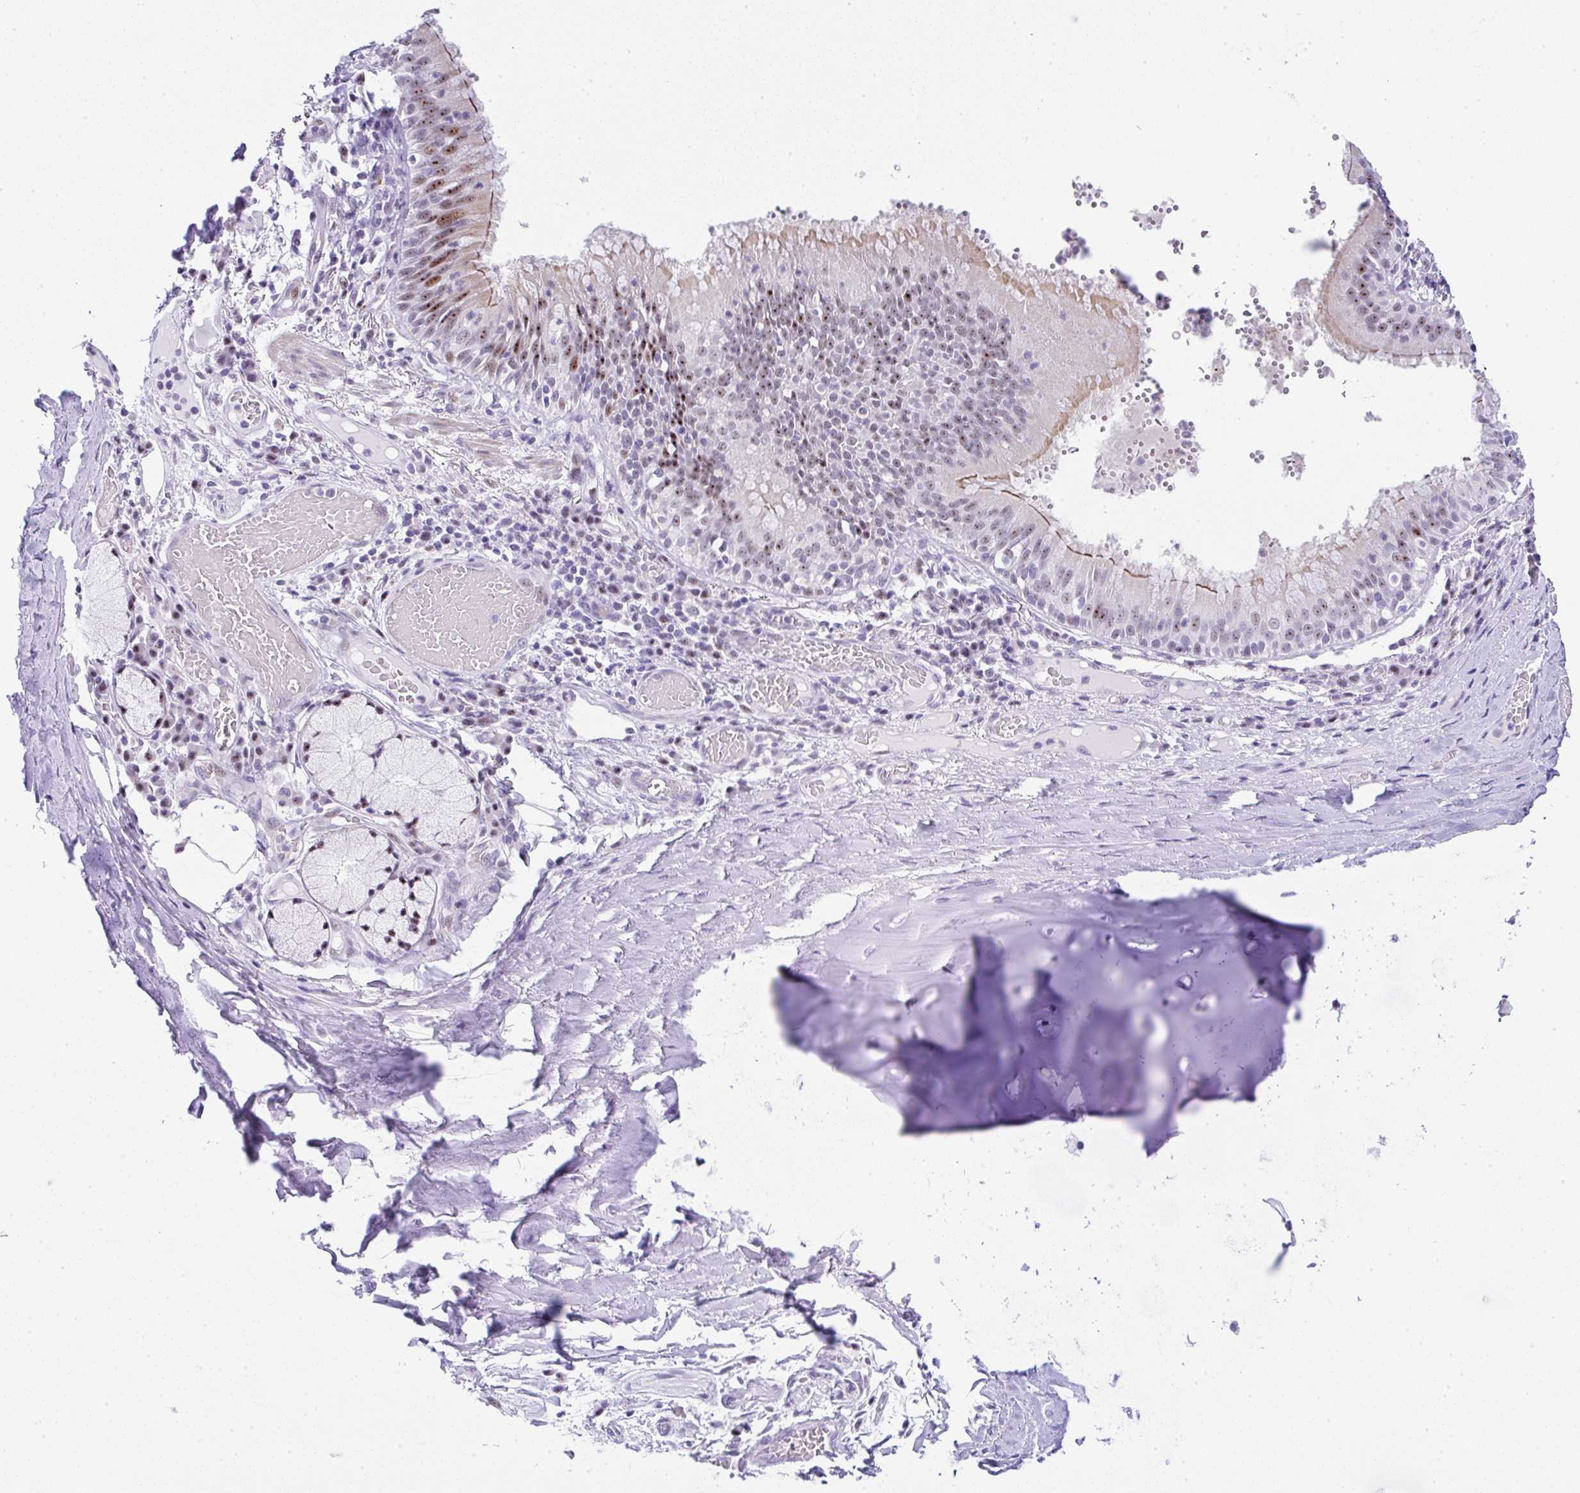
{"staining": {"intensity": "negative", "quantity": "none", "location": "none"}, "tissue": "soft tissue", "cell_type": "Chondrocytes", "image_type": "normal", "snomed": [{"axis": "morphology", "description": "Normal tissue, NOS"}, {"axis": "topography", "description": "Cartilage tissue"}, {"axis": "topography", "description": "Bronchus"}], "caption": "Protein analysis of unremarkable soft tissue reveals no significant staining in chondrocytes.", "gene": "NR1D2", "patient": {"sex": "male", "age": 56}}